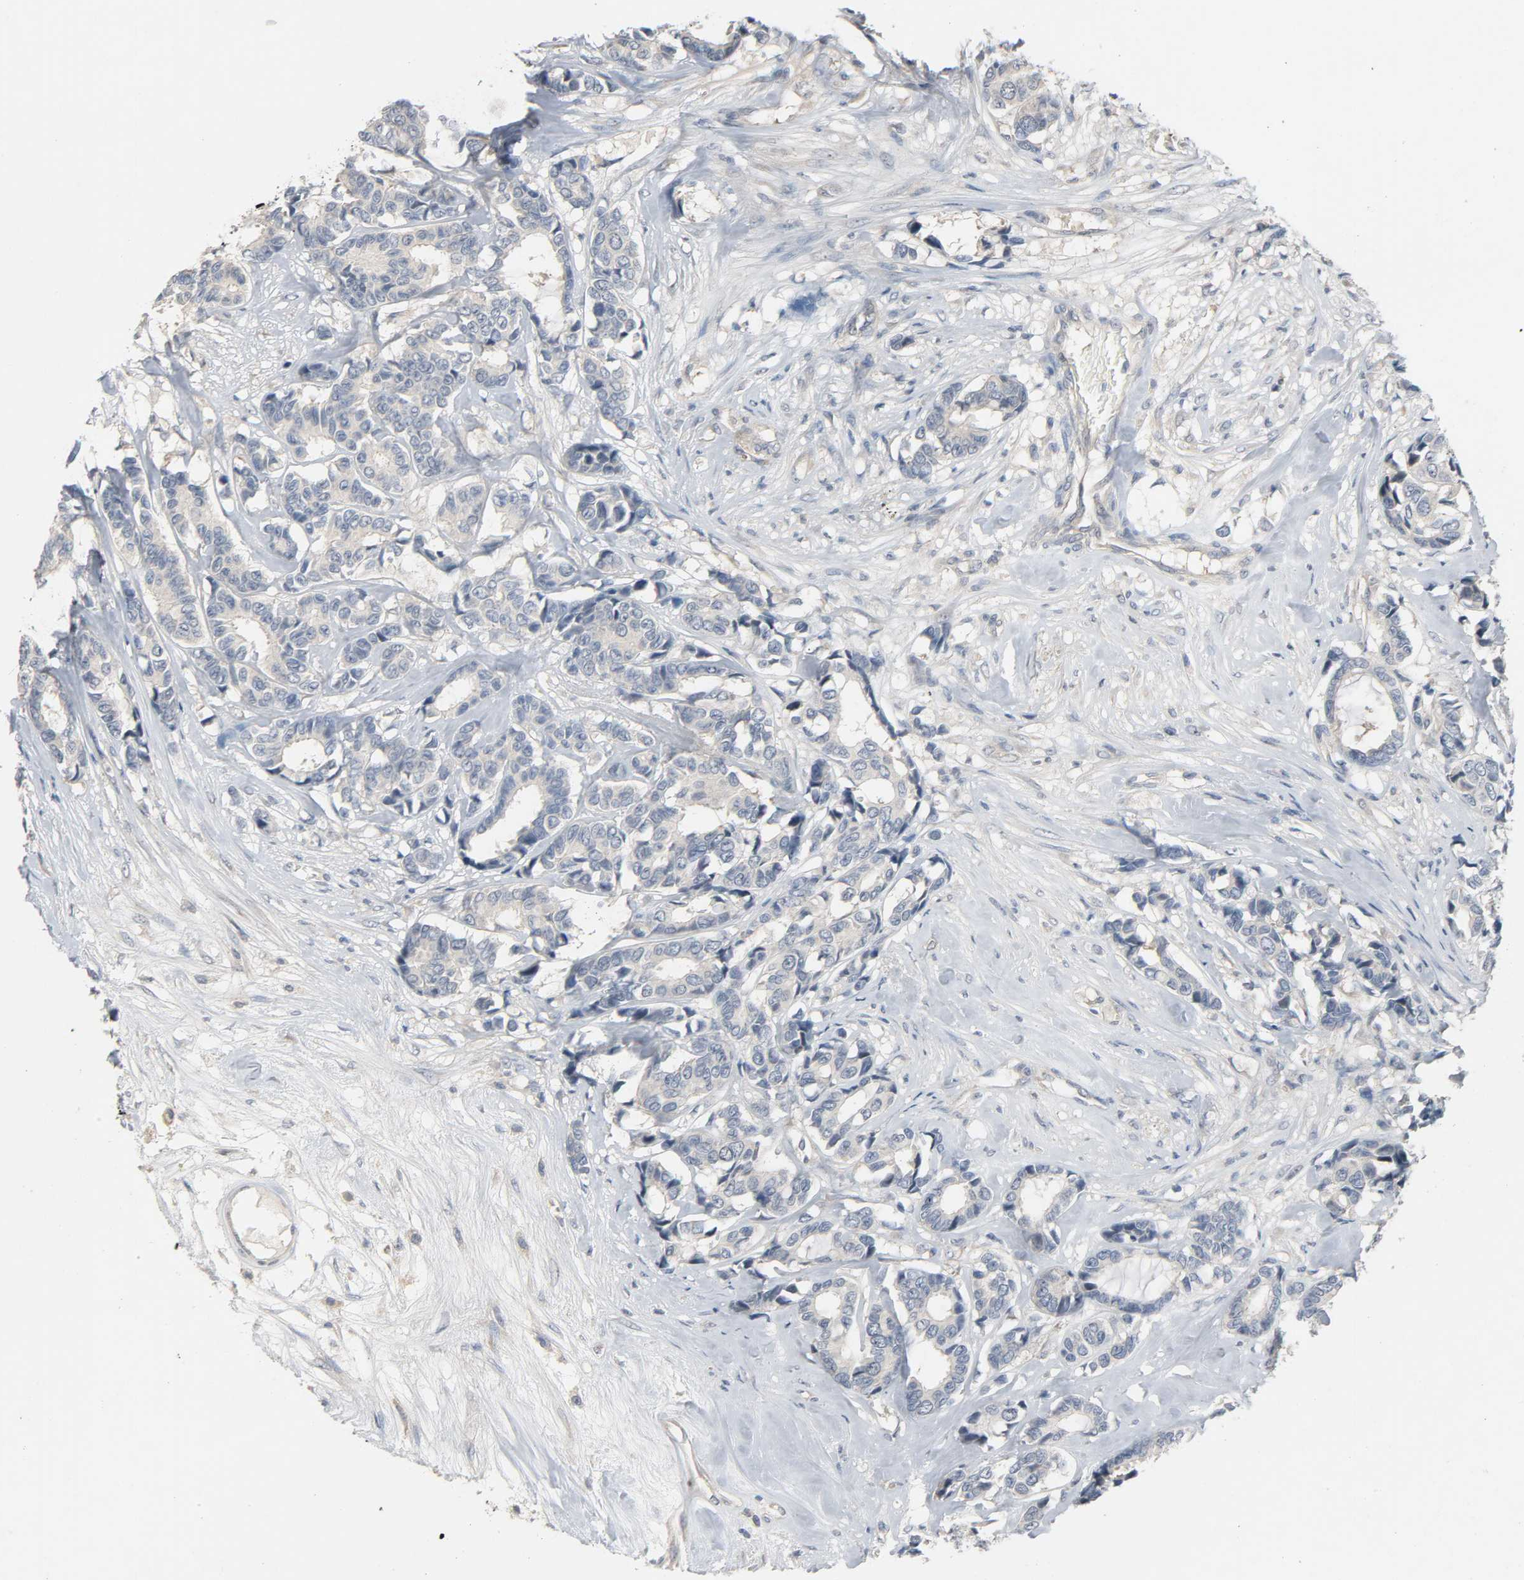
{"staining": {"intensity": "negative", "quantity": "none", "location": "none"}, "tissue": "breast cancer", "cell_type": "Tumor cells", "image_type": "cancer", "snomed": [{"axis": "morphology", "description": "Duct carcinoma"}, {"axis": "topography", "description": "Breast"}], "caption": "This is an immunohistochemistry histopathology image of human breast cancer (intraductal carcinoma). There is no positivity in tumor cells.", "gene": "CD4", "patient": {"sex": "female", "age": 87}}